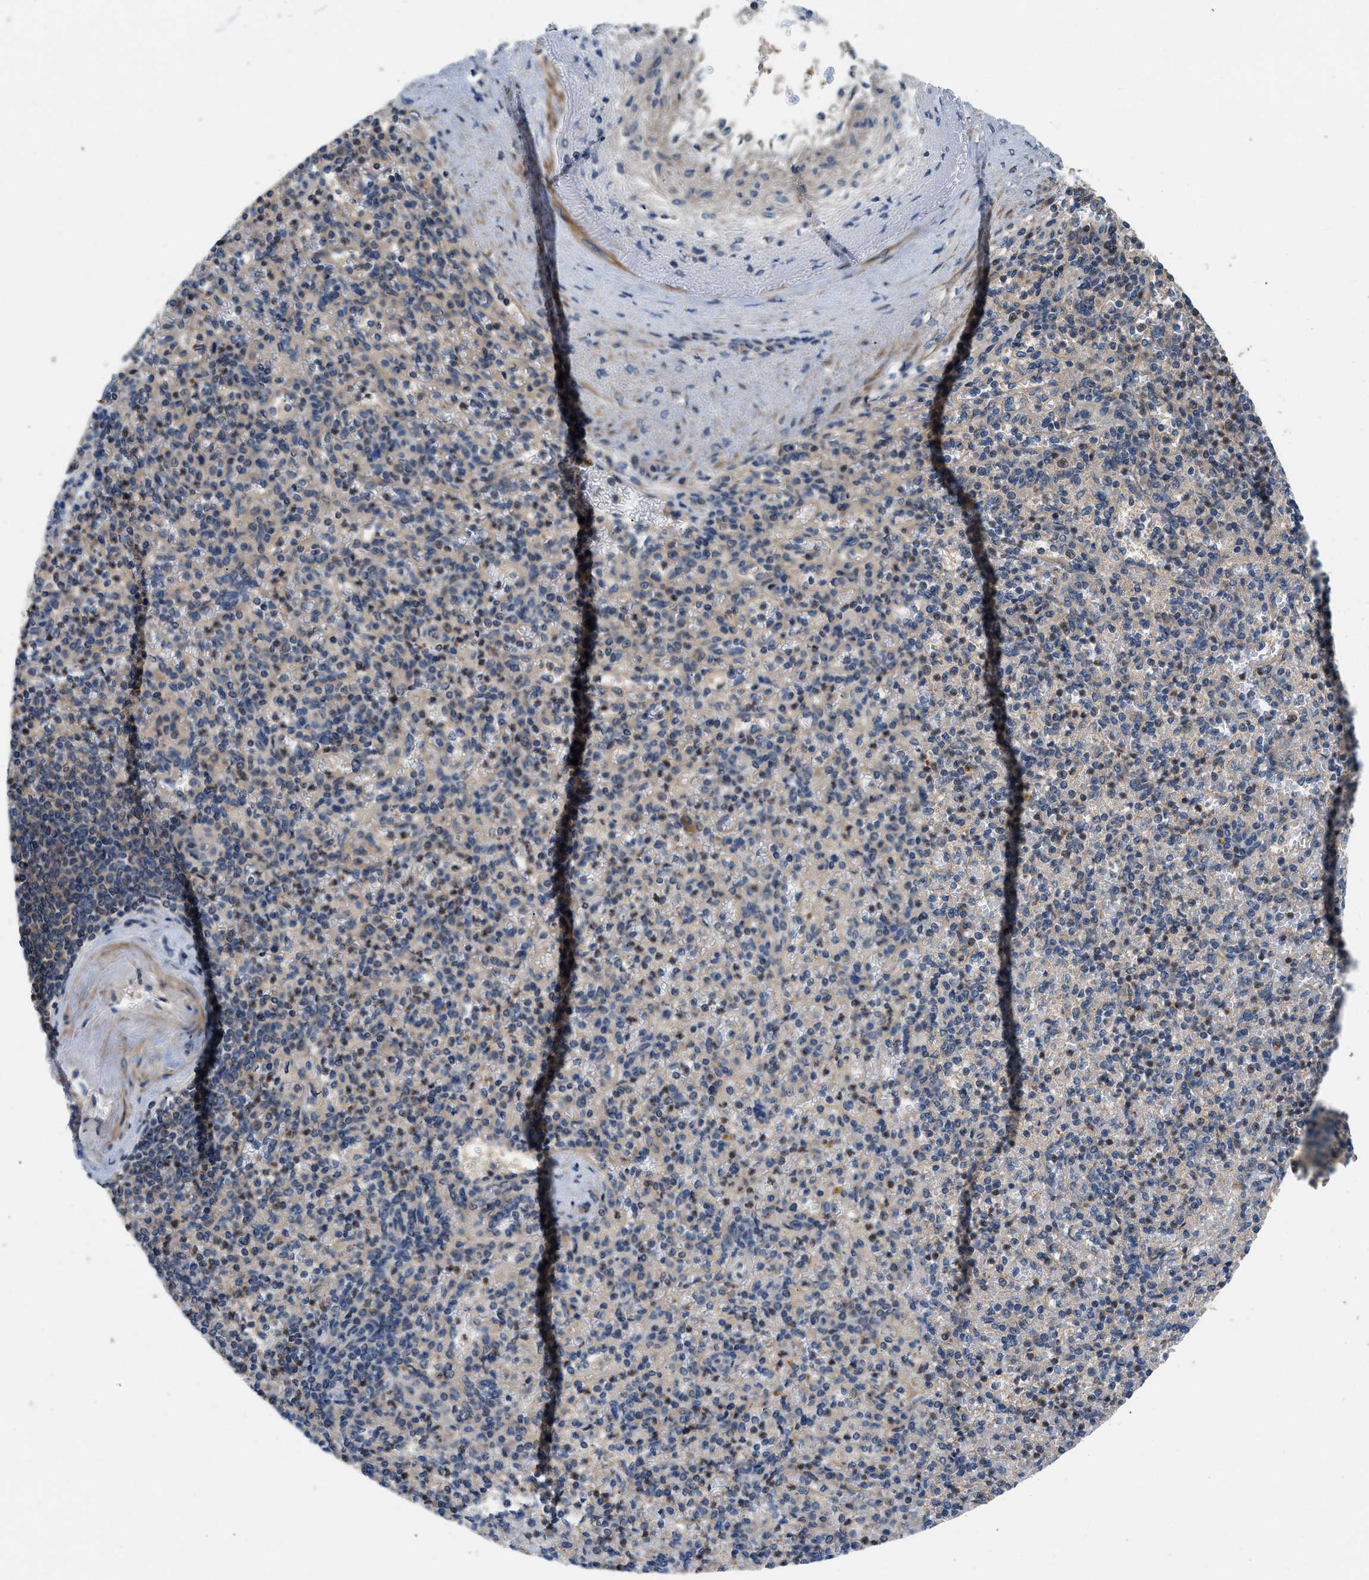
{"staining": {"intensity": "weak", "quantity": "25%-75%", "location": "cytoplasmic/membranous"}, "tissue": "spleen", "cell_type": "Cells in red pulp", "image_type": "normal", "snomed": [{"axis": "morphology", "description": "Normal tissue, NOS"}, {"axis": "topography", "description": "Spleen"}], "caption": "A high-resolution micrograph shows IHC staining of unremarkable spleen, which demonstrates weak cytoplasmic/membranous staining in approximately 25%-75% of cells in red pulp.", "gene": "GPR31", "patient": {"sex": "female", "age": 74}}